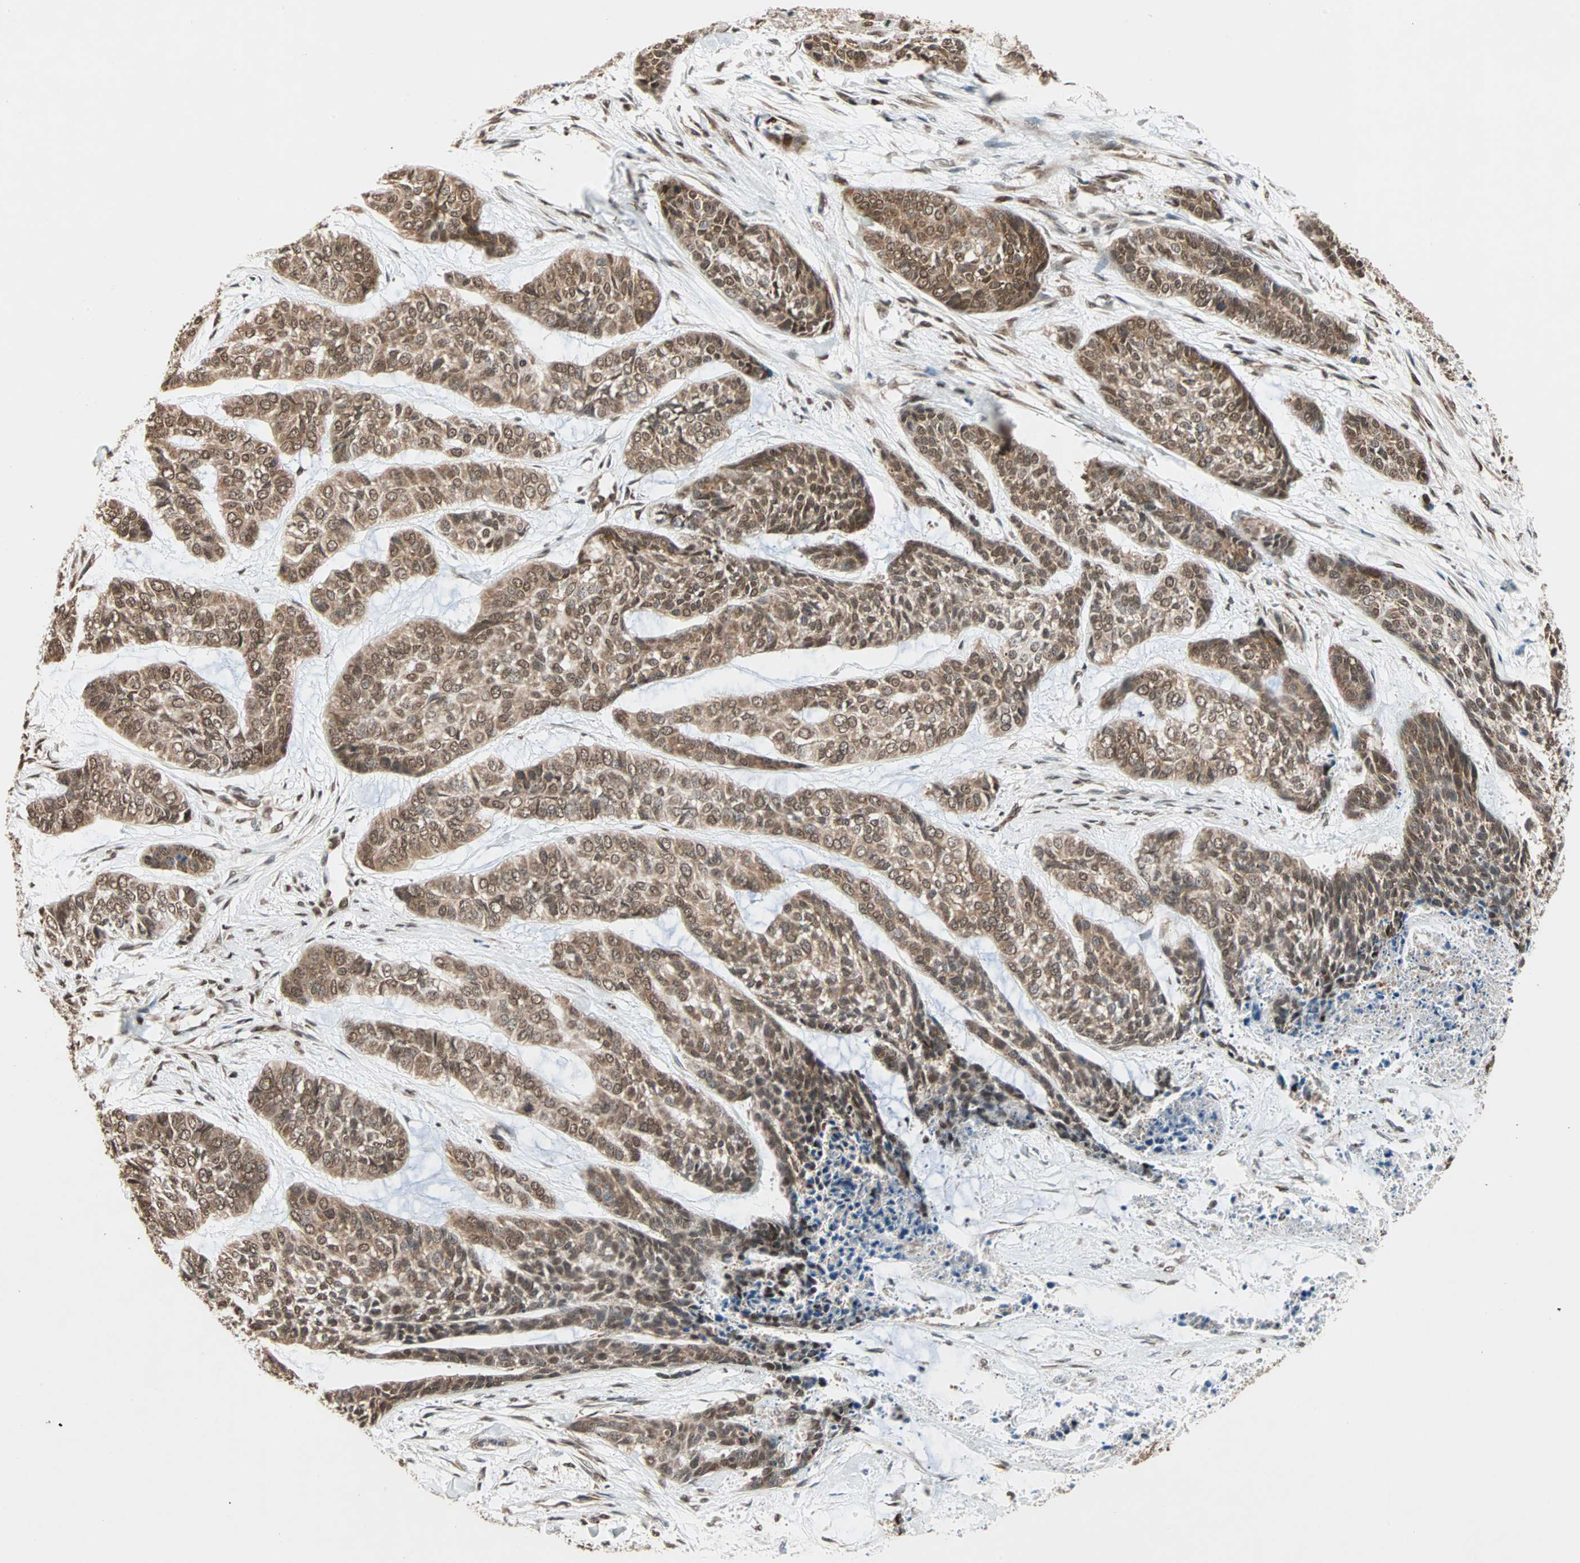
{"staining": {"intensity": "strong", "quantity": ">75%", "location": "cytoplasmic/membranous,nuclear"}, "tissue": "skin cancer", "cell_type": "Tumor cells", "image_type": "cancer", "snomed": [{"axis": "morphology", "description": "Basal cell carcinoma"}, {"axis": "topography", "description": "Skin"}], "caption": "Protein expression analysis of basal cell carcinoma (skin) displays strong cytoplasmic/membranous and nuclear expression in about >75% of tumor cells.", "gene": "DAZAP1", "patient": {"sex": "female", "age": 64}}